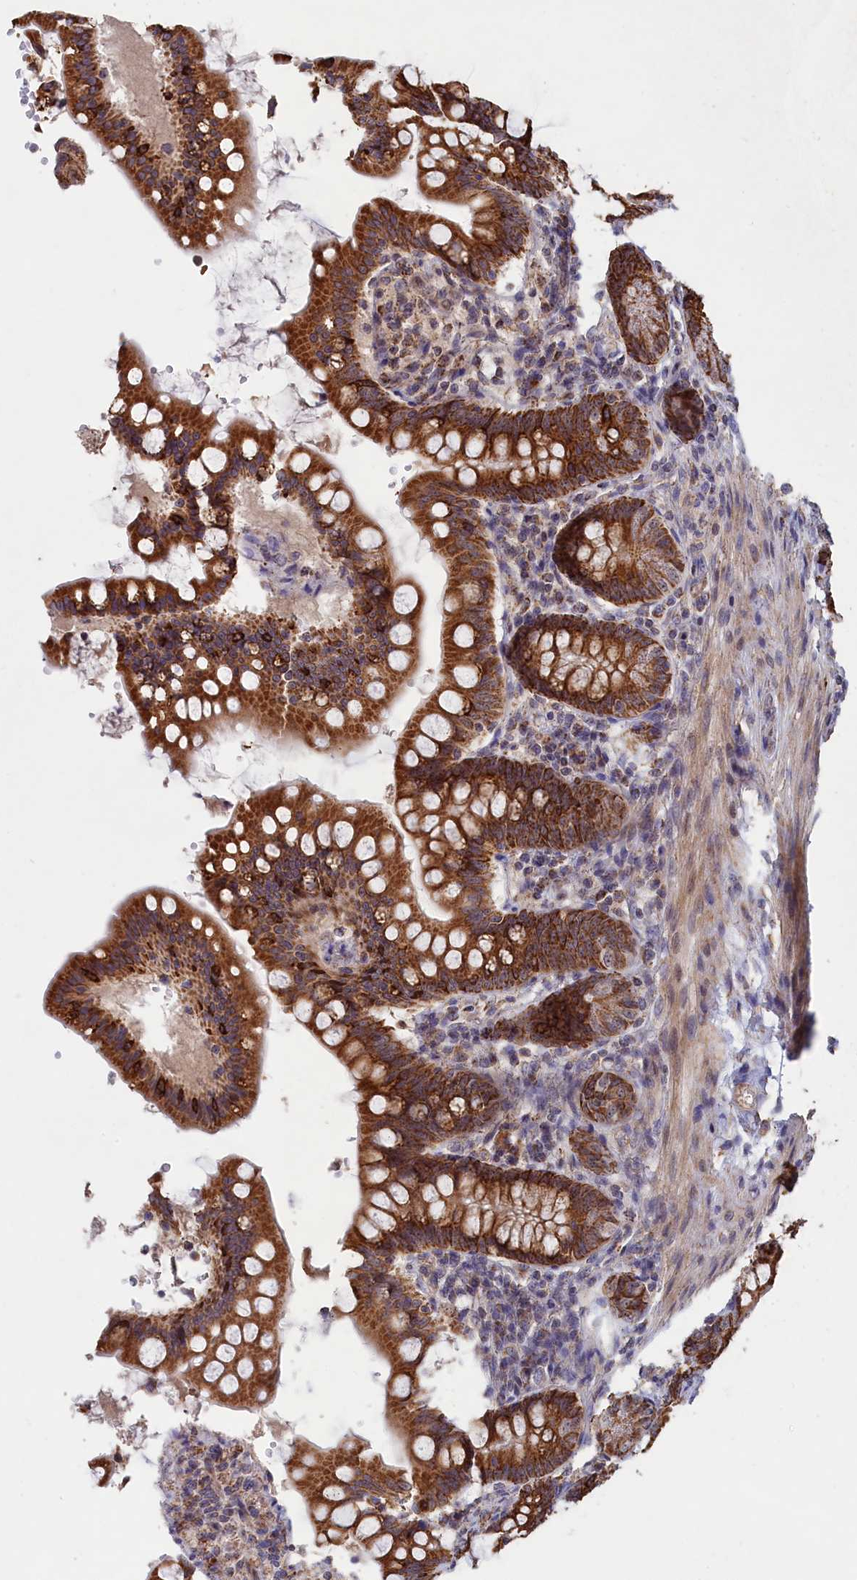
{"staining": {"intensity": "strong", "quantity": ">75%", "location": "cytoplasmic/membranous"}, "tissue": "small intestine", "cell_type": "Glandular cells", "image_type": "normal", "snomed": [{"axis": "morphology", "description": "Normal tissue, NOS"}, {"axis": "topography", "description": "Small intestine"}], "caption": "Immunohistochemical staining of normal small intestine displays high levels of strong cytoplasmic/membranous expression in about >75% of glandular cells.", "gene": "ENSG00000269825", "patient": {"sex": "male", "age": 7}}